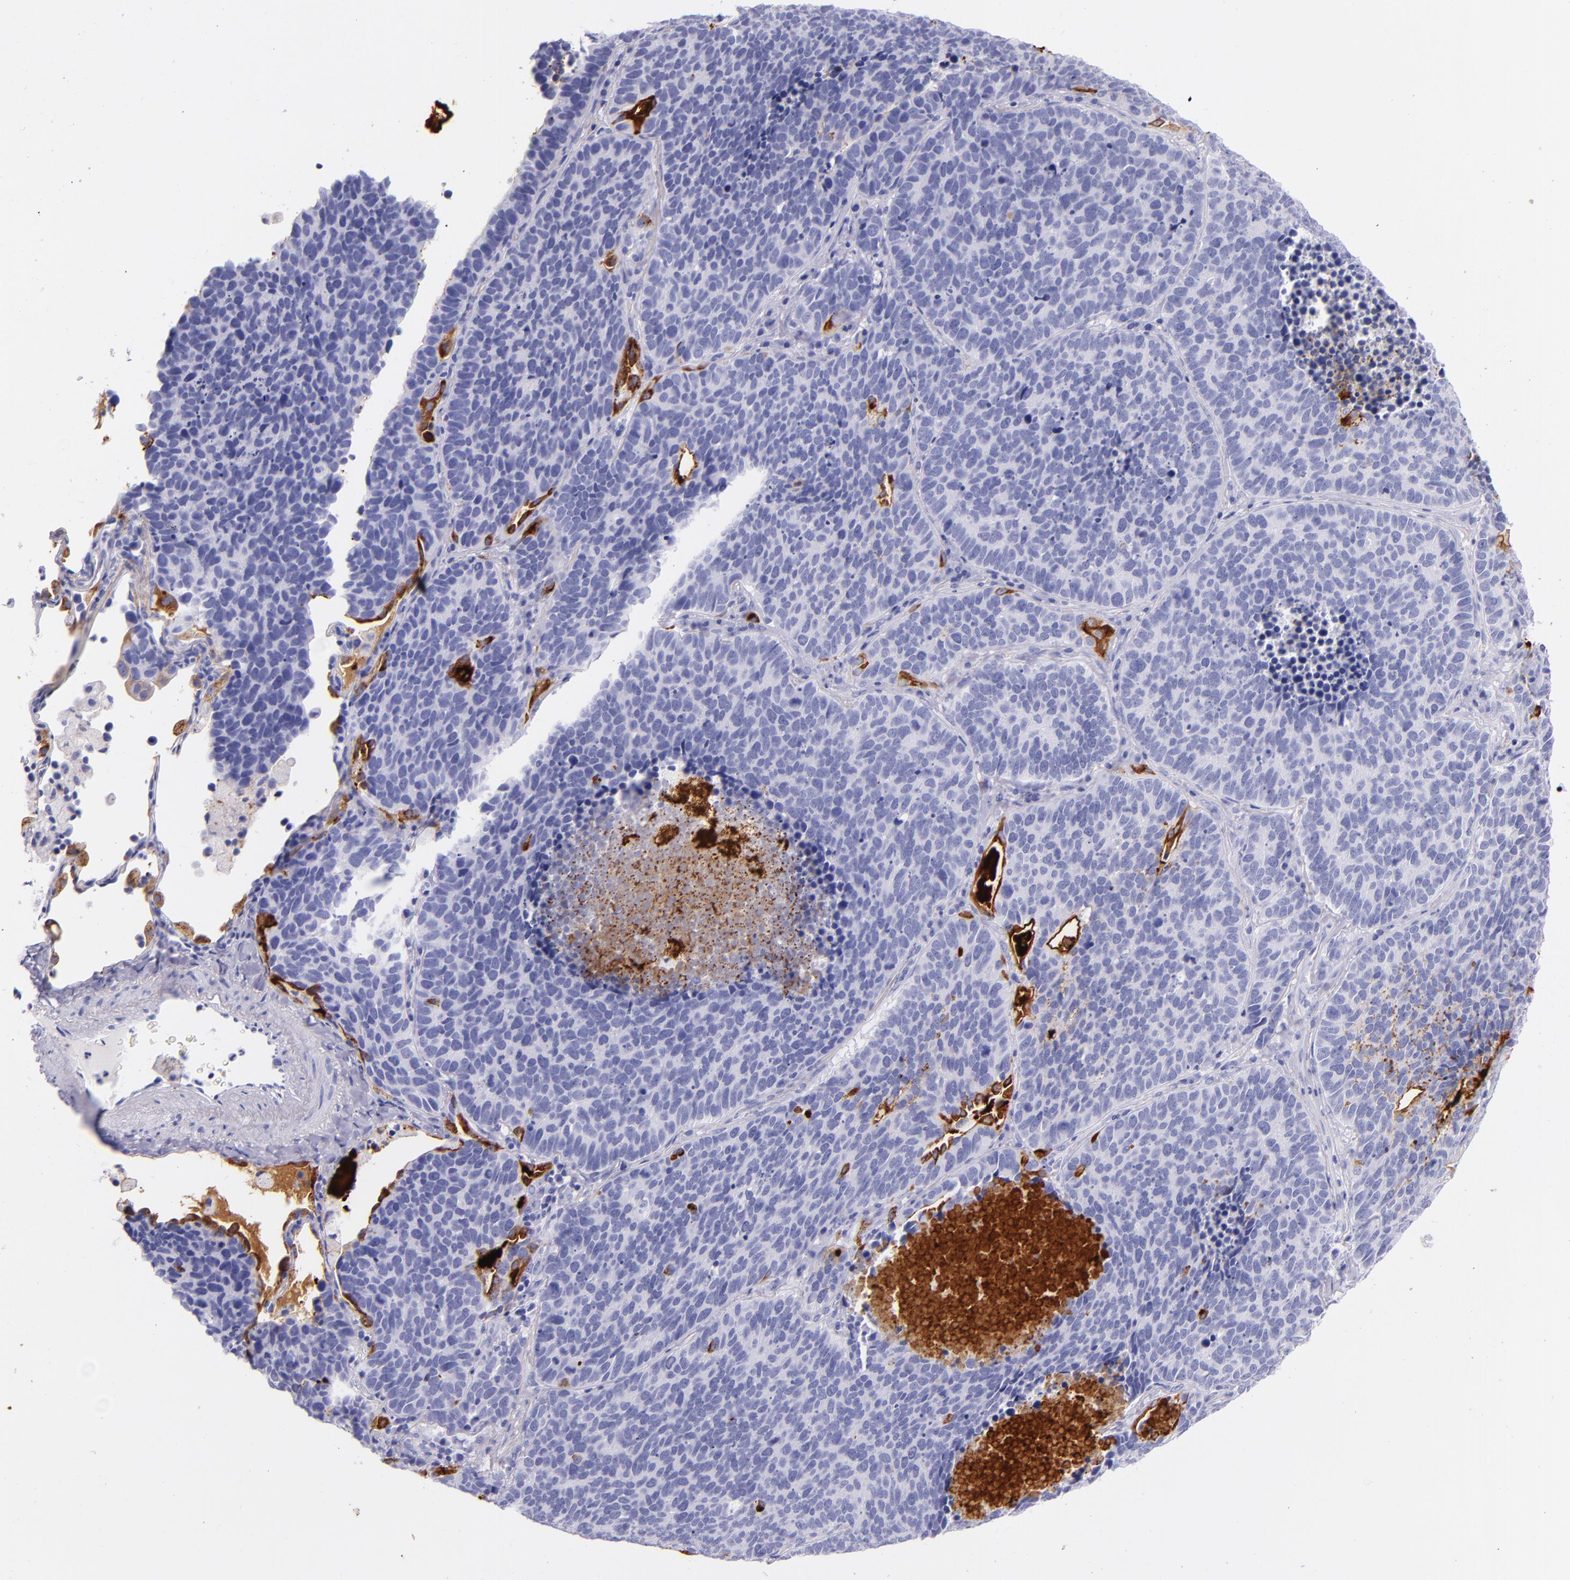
{"staining": {"intensity": "strong", "quantity": "<25%", "location": "cytoplasmic/membranous"}, "tissue": "lung cancer", "cell_type": "Tumor cells", "image_type": "cancer", "snomed": [{"axis": "morphology", "description": "Neoplasm, malignant, NOS"}, {"axis": "topography", "description": "Lung"}], "caption": "Immunohistochemical staining of human lung cancer (malignant neoplasm) exhibits medium levels of strong cytoplasmic/membranous protein staining in approximately <25% of tumor cells.", "gene": "SFTPB", "patient": {"sex": "female", "age": 75}}